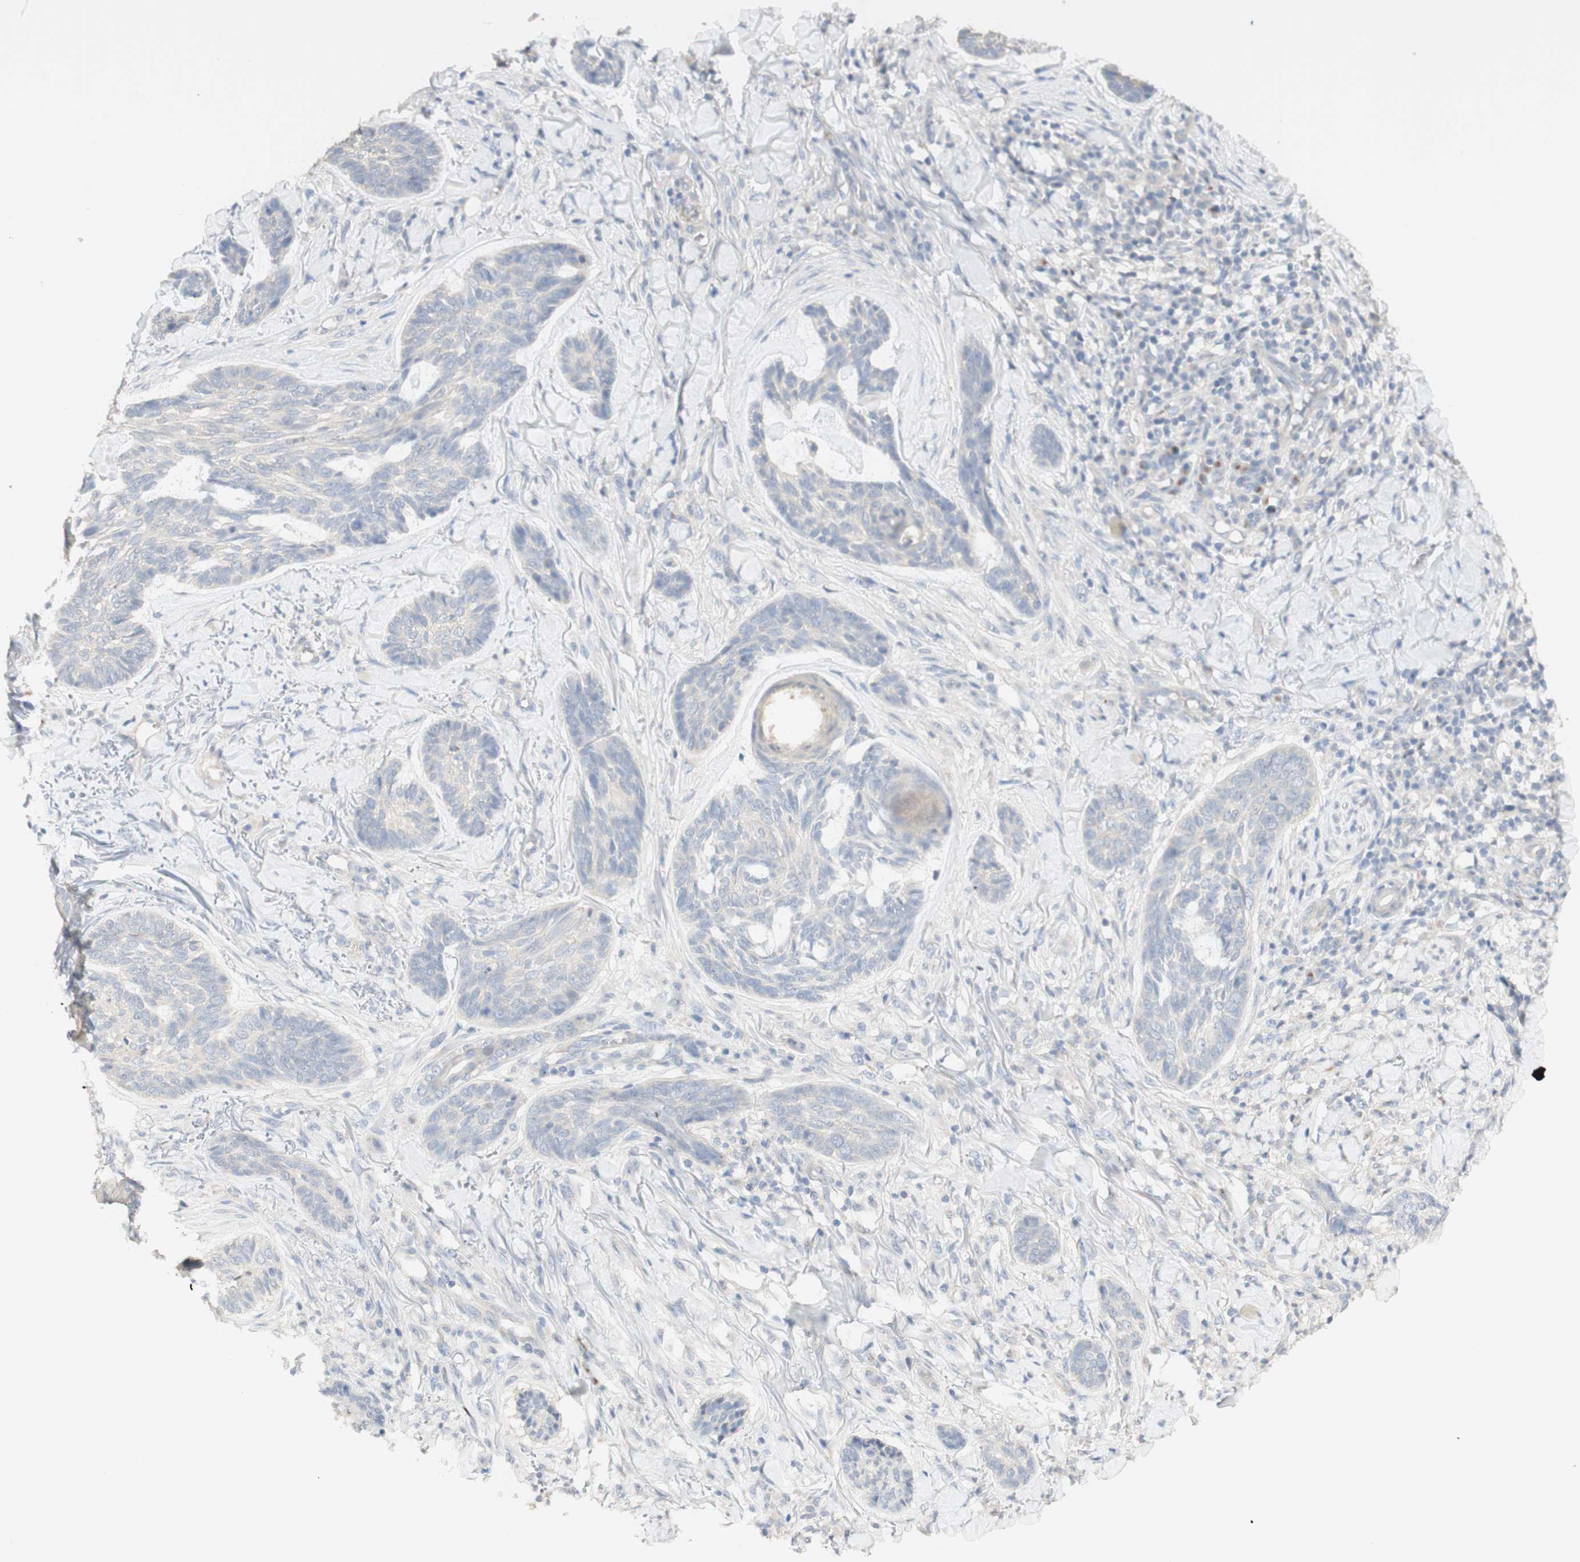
{"staining": {"intensity": "negative", "quantity": "none", "location": "none"}, "tissue": "skin cancer", "cell_type": "Tumor cells", "image_type": "cancer", "snomed": [{"axis": "morphology", "description": "Basal cell carcinoma"}, {"axis": "topography", "description": "Skin"}], "caption": "Tumor cells show no significant protein positivity in basal cell carcinoma (skin).", "gene": "MANEA", "patient": {"sex": "male", "age": 43}}